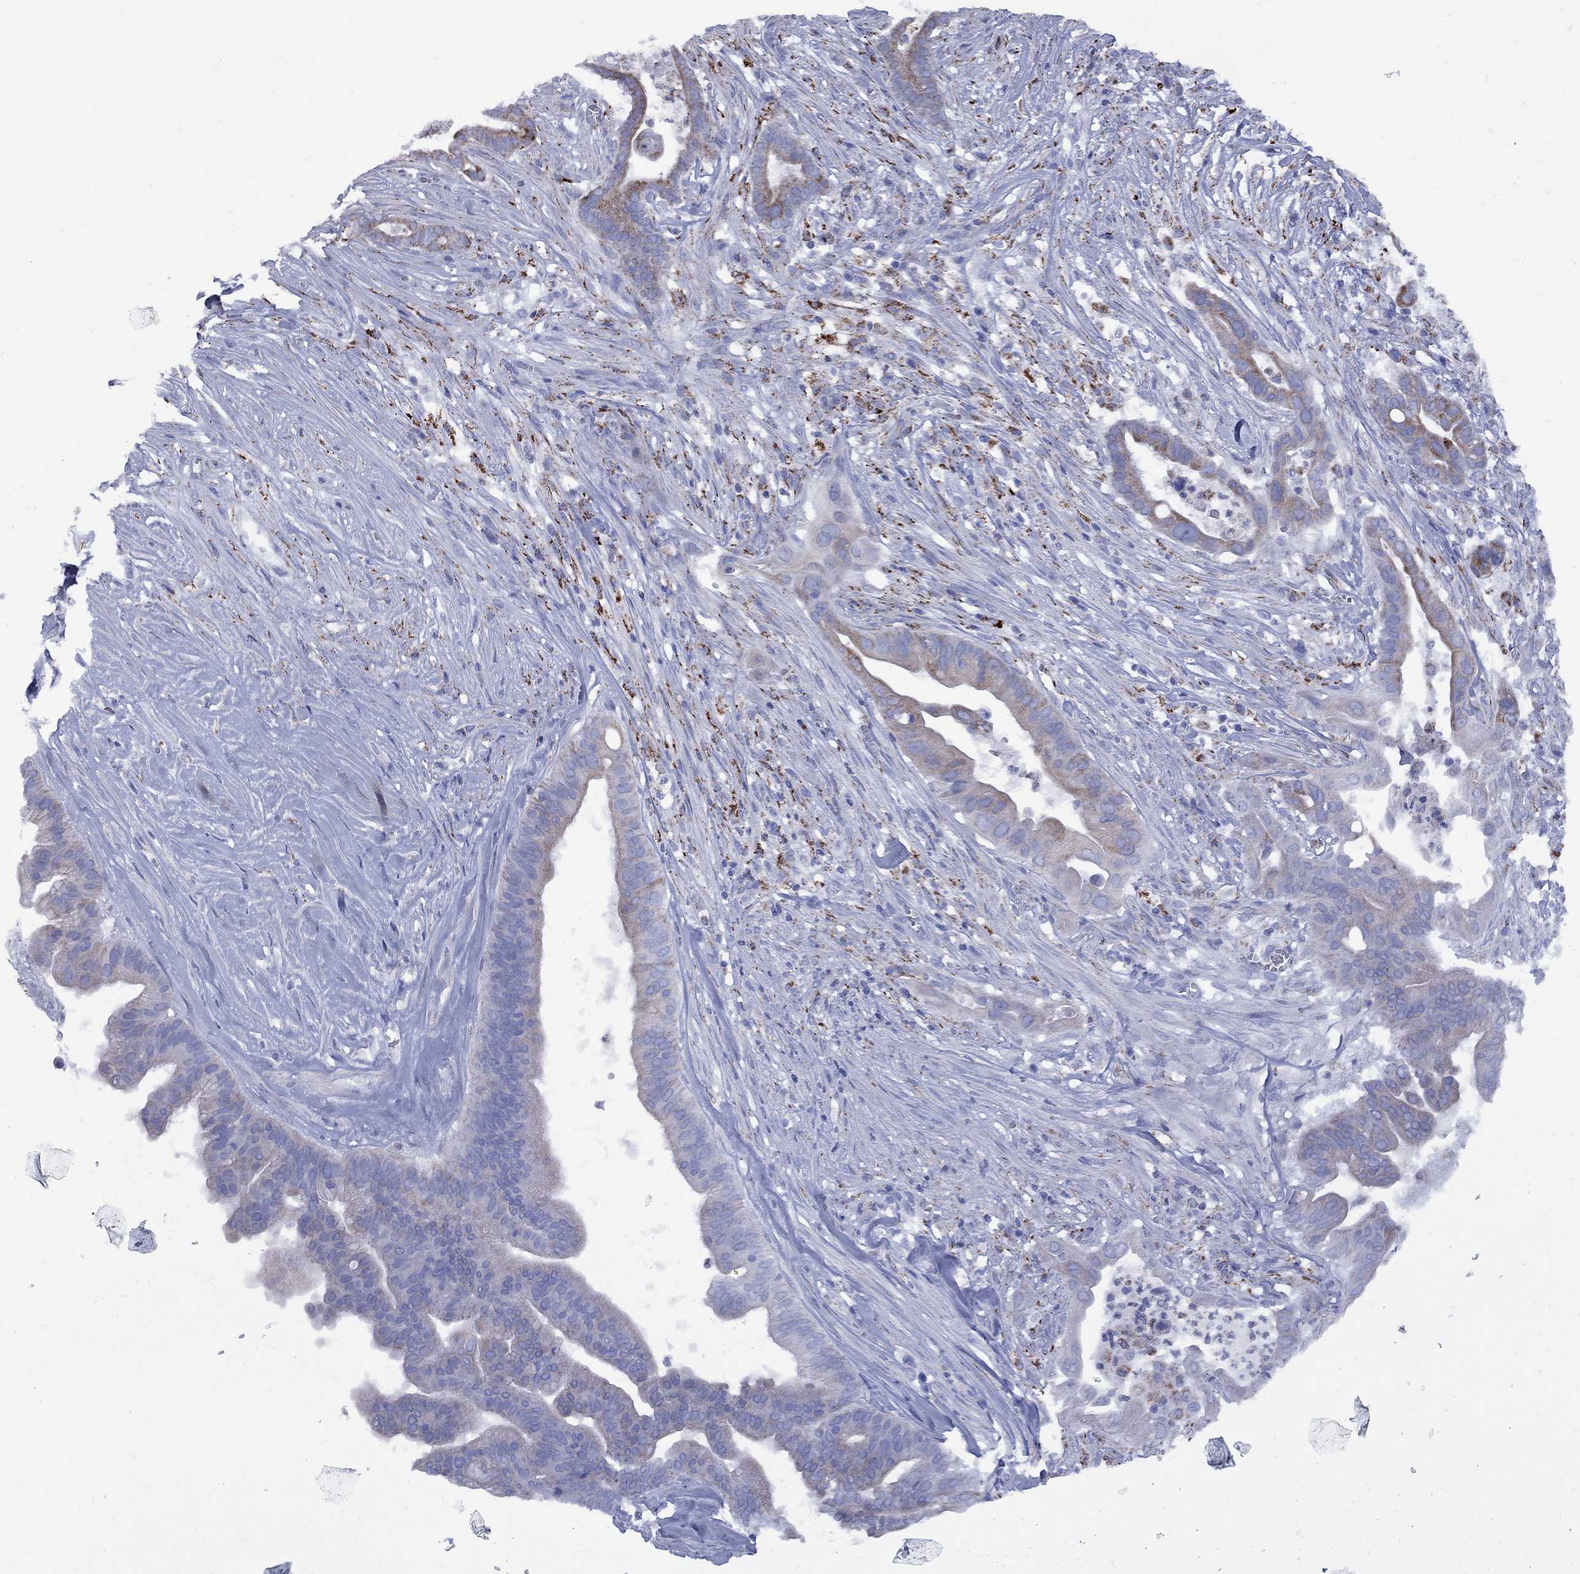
{"staining": {"intensity": "strong", "quantity": "<25%", "location": "cytoplasmic/membranous"}, "tissue": "pancreatic cancer", "cell_type": "Tumor cells", "image_type": "cancer", "snomed": [{"axis": "morphology", "description": "Adenocarcinoma, NOS"}, {"axis": "topography", "description": "Pancreas"}], "caption": "The micrograph shows immunohistochemical staining of pancreatic adenocarcinoma. There is strong cytoplasmic/membranous staining is appreciated in about <25% of tumor cells.", "gene": "SESTD1", "patient": {"sex": "male", "age": 61}}